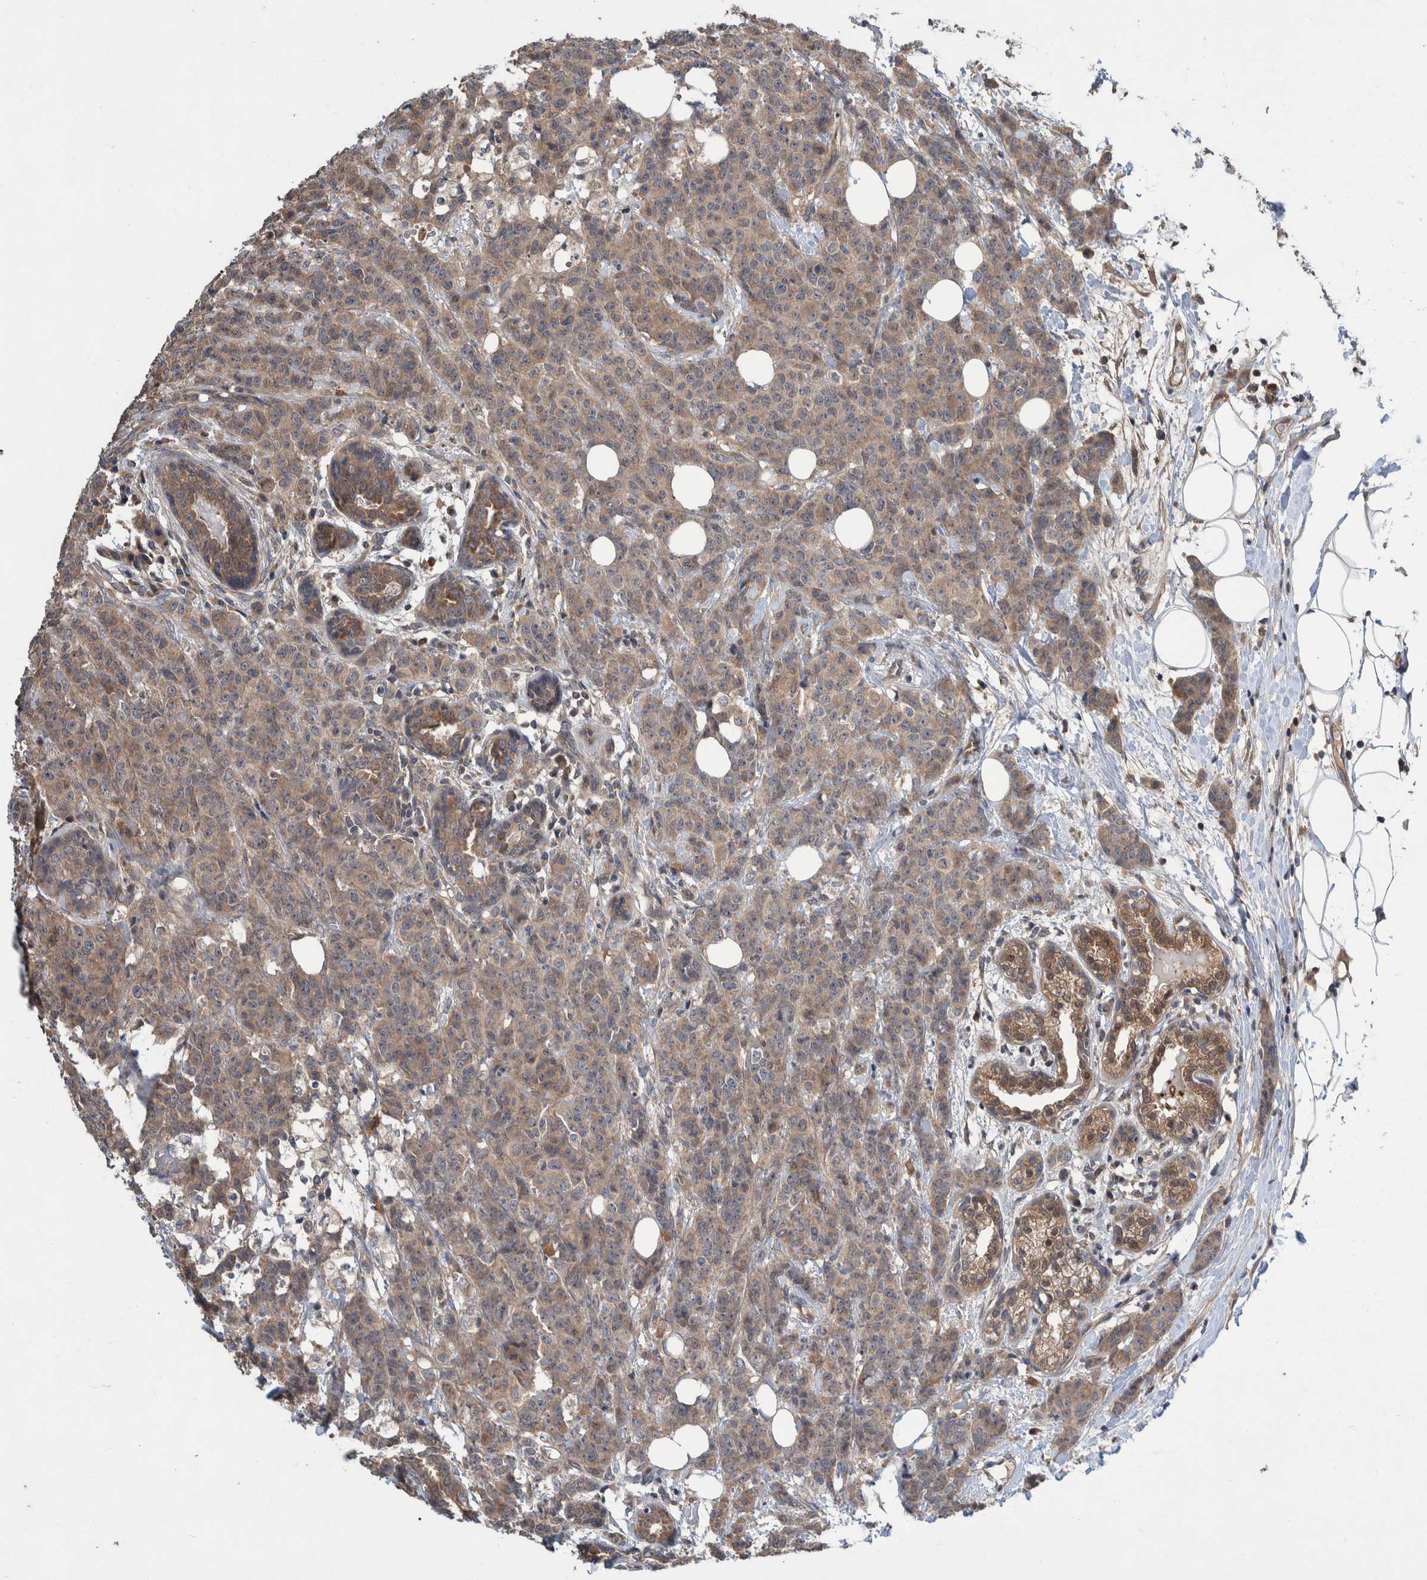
{"staining": {"intensity": "weak", "quantity": ">75%", "location": "cytoplasmic/membranous"}, "tissue": "breast cancer", "cell_type": "Tumor cells", "image_type": "cancer", "snomed": [{"axis": "morphology", "description": "Normal tissue, NOS"}, {"axis": "morphology", "description": "Duct carcinoma"}, {"axis": "topography", "description": "Breast"}], "caption": "This is a micrograph of IHC staining of invasive ductal carcinoma (breast), which shows weak expression in the cytoplasmic/membranous of tumor cells.", "gene": "PLPBP", "patient": {"sex": "female", "age": 40}}